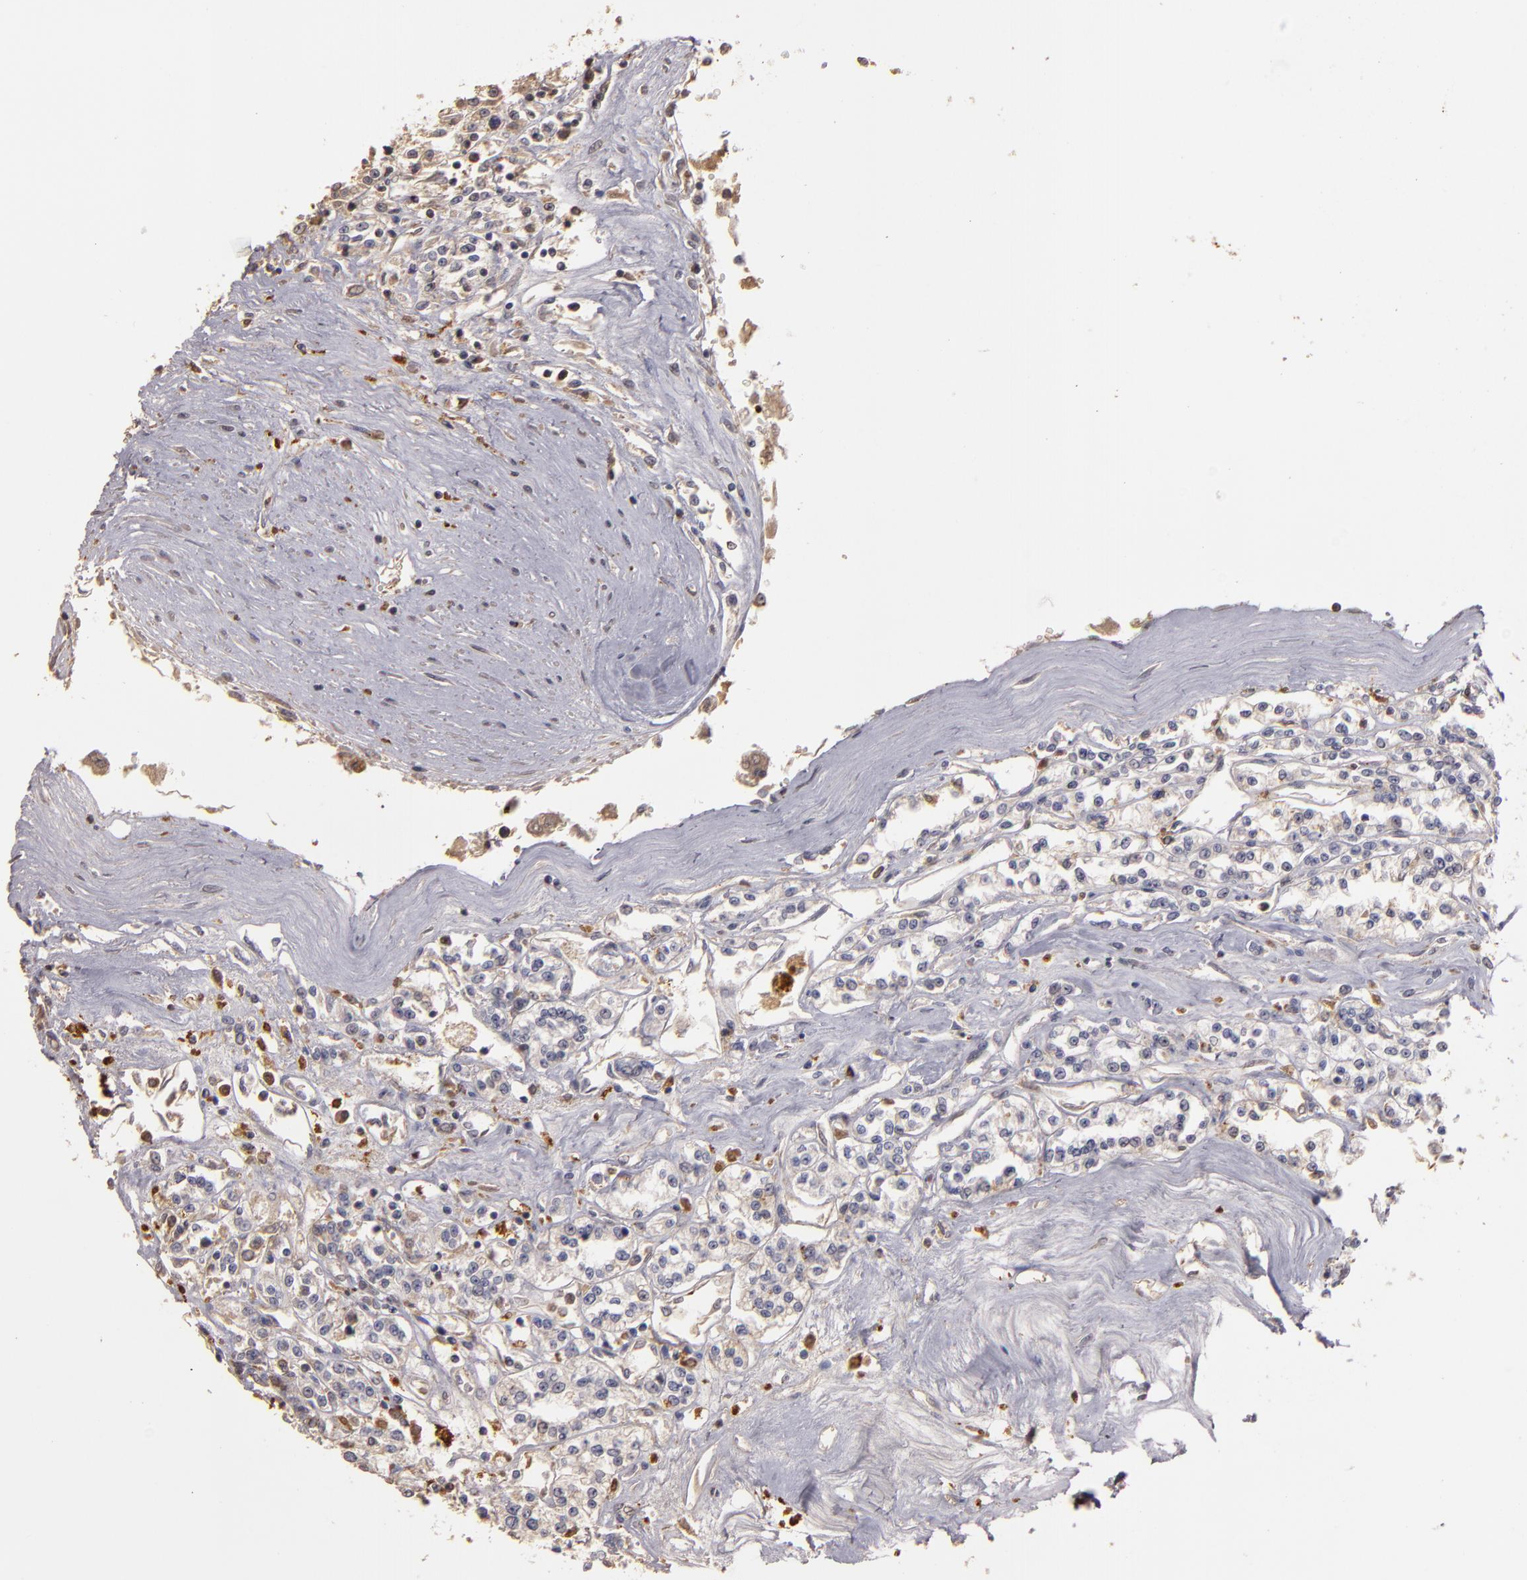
{"staining": {"intensity": "weak", "quantity": ">75%", "location": "cytoplasmic/membranous"}, "tissue": "renal cancer", "cell_type": "Tumor cells", "image_type": "cancer", "snomed": [{"axis": "morphology", "description": "Adenocarcinoma, NOS"}, {"axis": "topography", "description": "Kidney"}], "caption": "Tumor cells show weak cytoplasmic/membranous staining in about >75% of cells in renal cancer (adenocarcinoma).", "gene": "TRAF1", "patient": {"sex": "female", "age": 76}}